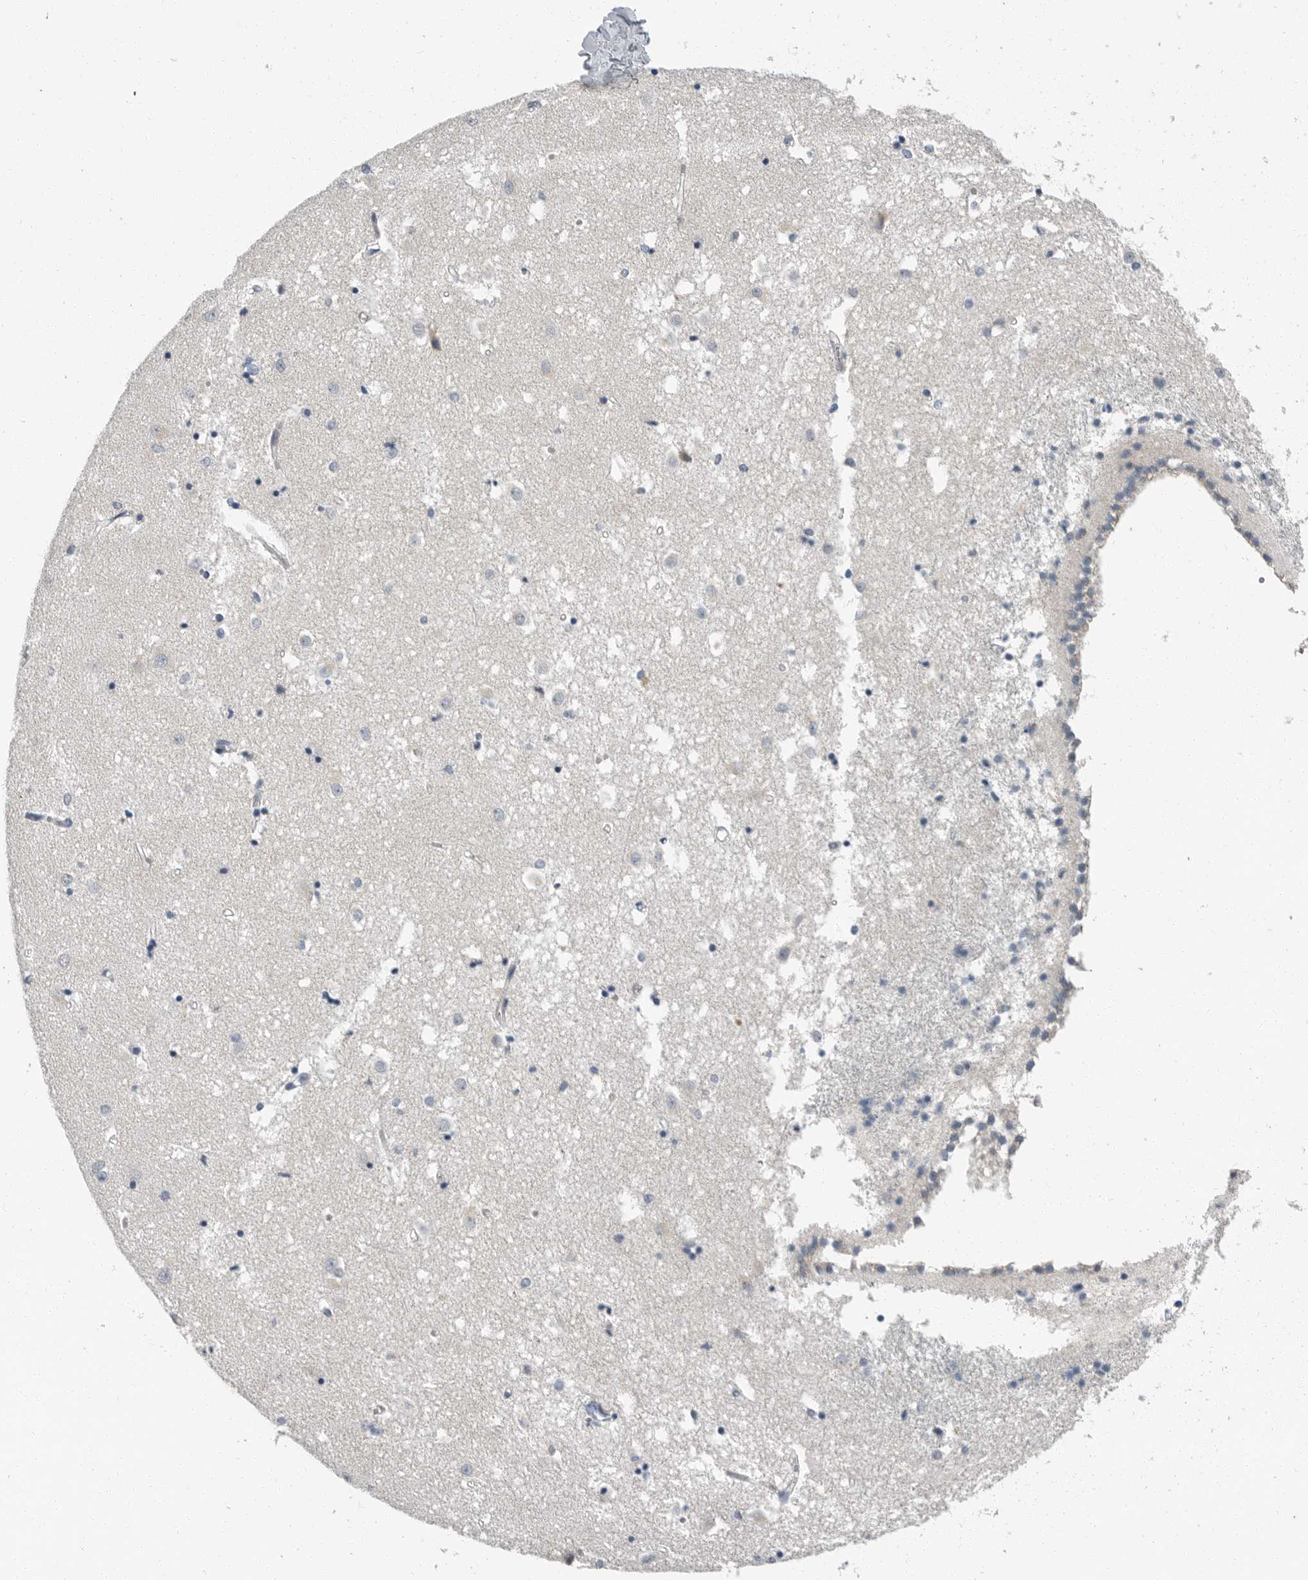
{"staining": {"intensity": "negative", "quantity": "none", "location": "none"}, "tissue": "caudate", "cell_type": "Glial cells", "image_type": "normal", "snomed": [{"axis": "morphology", "description": "Normal tissue, NOS"}, {"axis": "topography", "description": "Lateral ventricle wall"}], "caption": "Glial cells show no significant protein staining in normal caudate. Nuclei are stained in blue.", "gene": "PLN", "patient": {"sex": "male", "age": 45}}